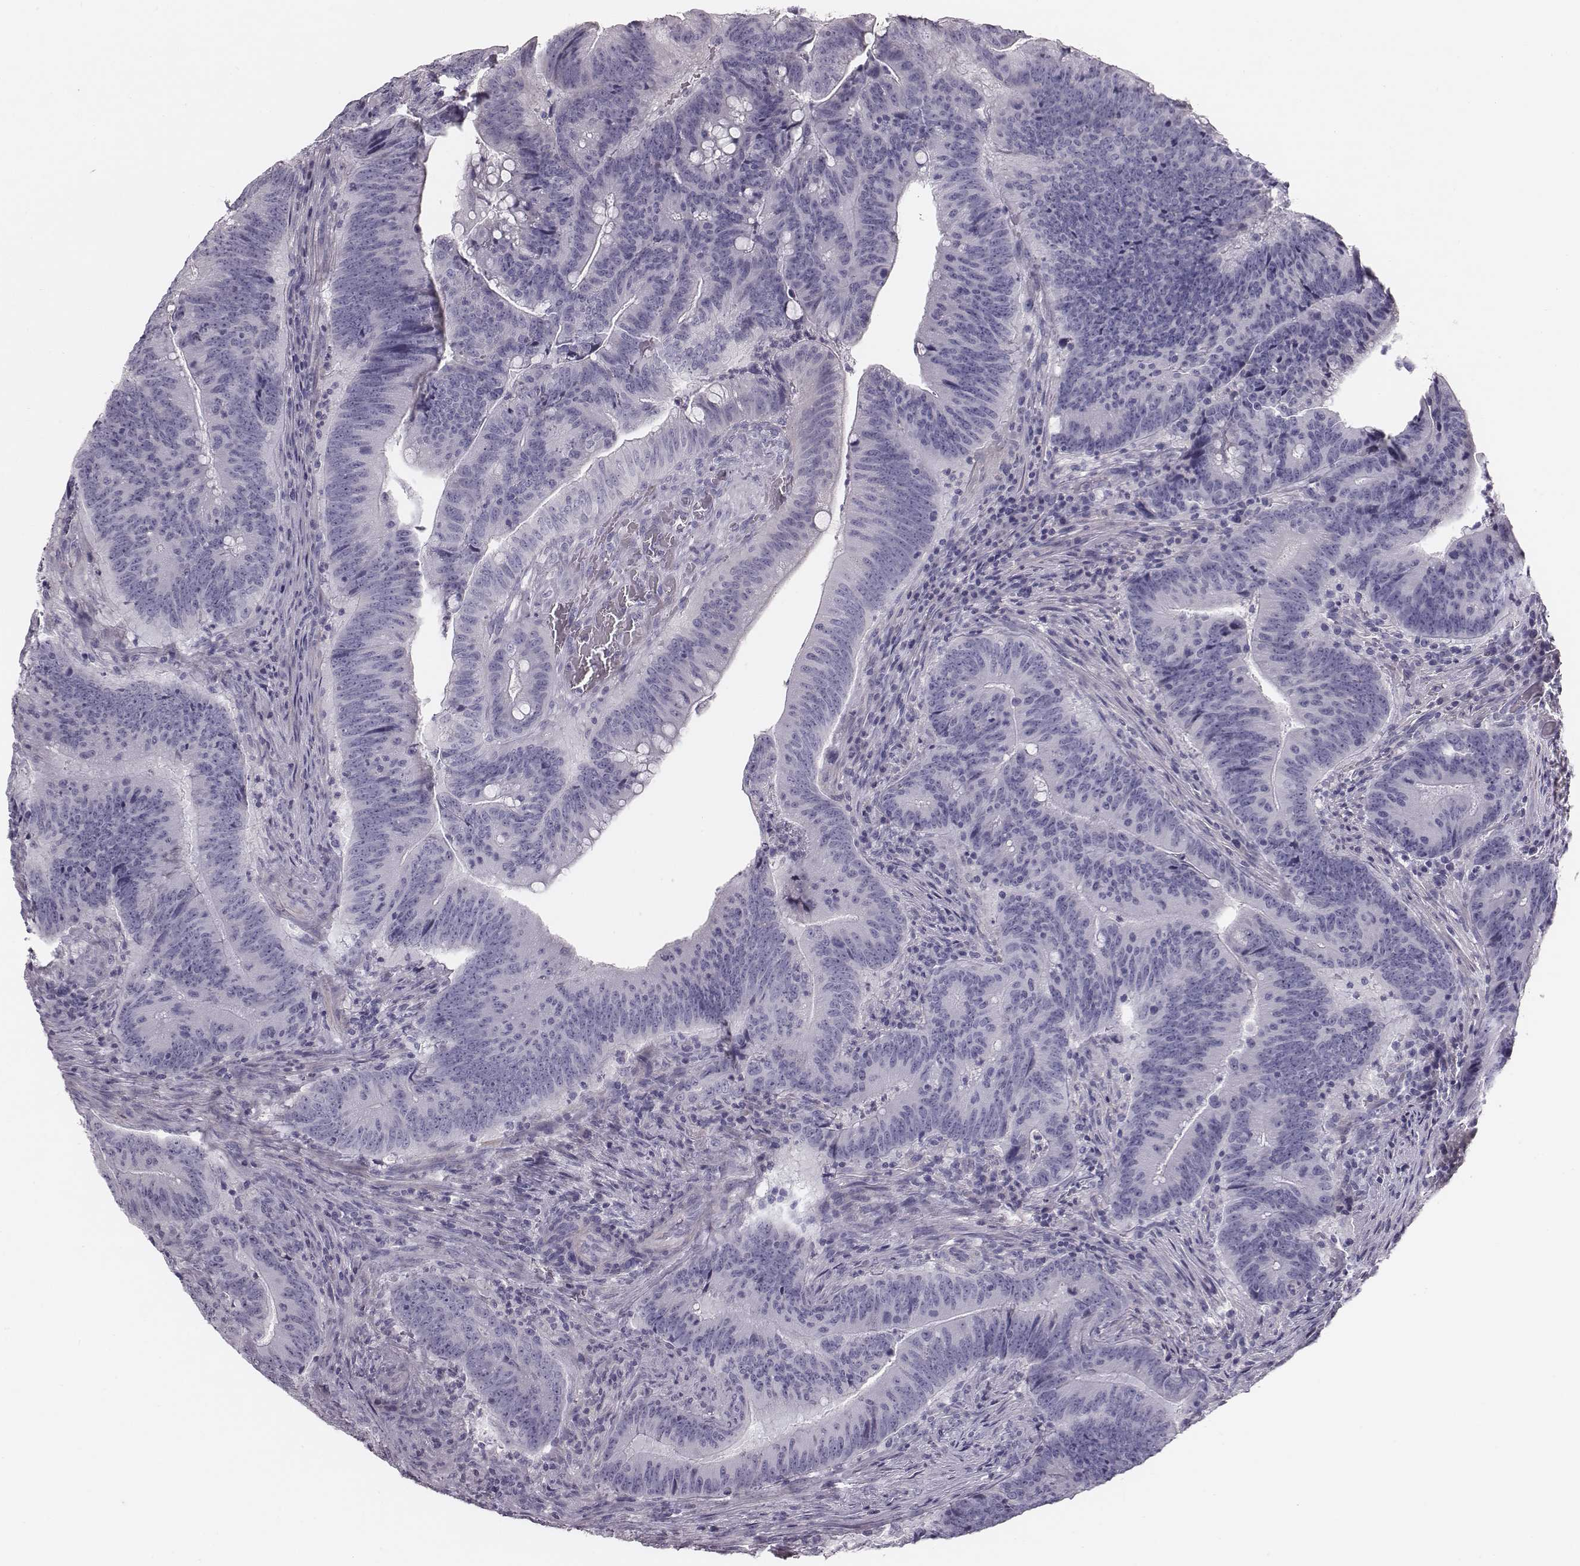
{"staining": {"intensity": "negative", "quantity": "none", "location": "none"}, "tissue": "colorectal cancer", "cell_type": "Tumor cells", "image_type": "cancer", "snomed": [{"axis": "morphology", "description": "Adenocarcinoma, NOS"}, {"axis": "topography", "description": "Colon"}], "caption": "DAB immunohistochemical staining of human colorectal adenocarcinoma displays no significant staining in tumor cells.", "gene": "CRISP1", "patient": {"sex": "female", "age": 87}}